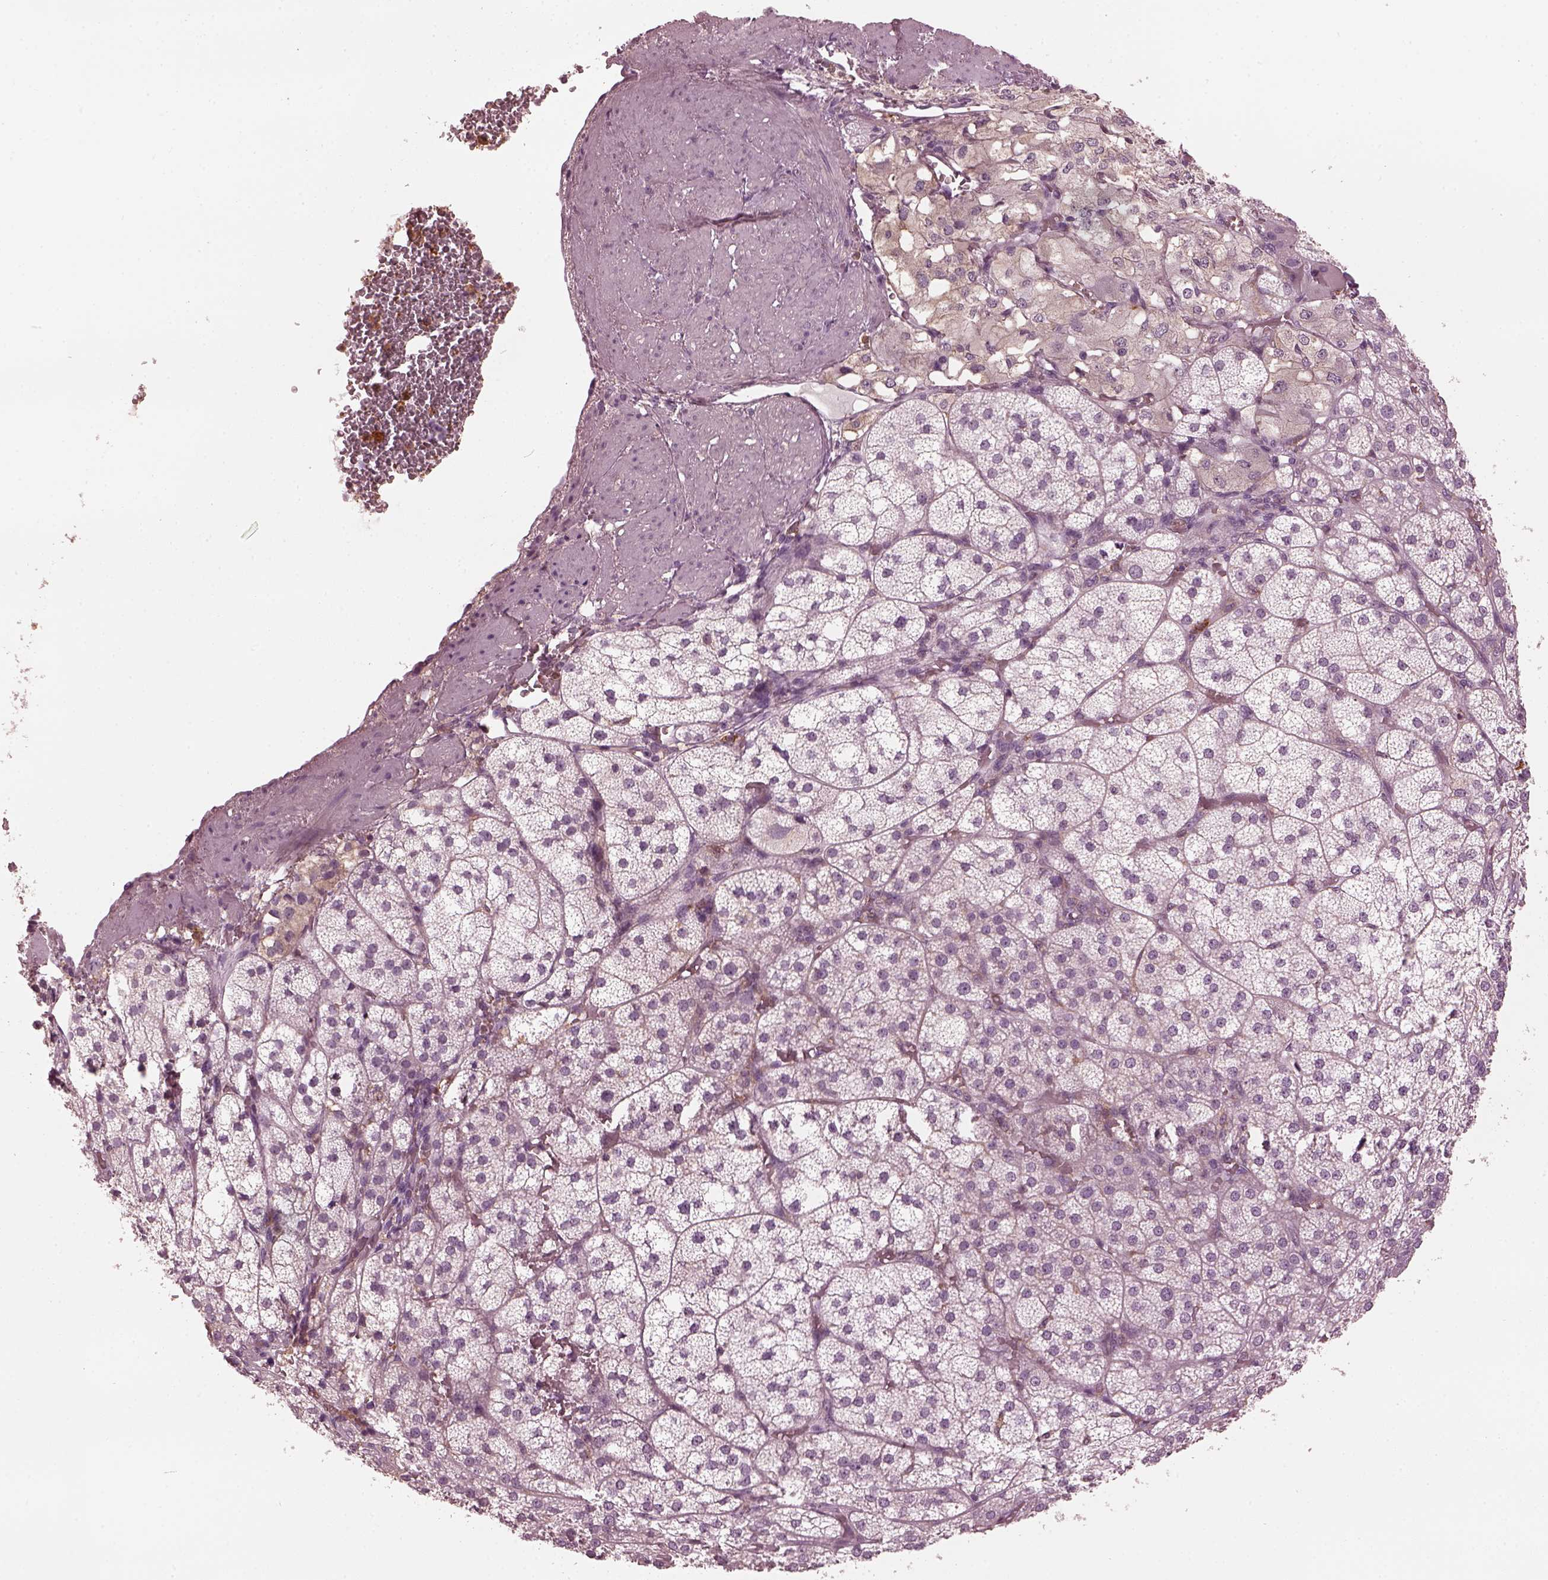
{"staining": {"intensity": "weak", "quantity": "25%-75%", "location": "cytoplasmic/membranous"}, "tissue": "adrenal gland", "cell_type": "Glandular cells", "image_type": "normal", "snomed": [{"axis": "morphology", "description": "Normal tissue, NOS"}, {"axis": "topography", "description": "Adrenal gland"}], "caption": "Immunohistochemistry (IHC) image of unremarkable adrenal gland stained for a protein (brown), which exhibits low levels of weak cytoplasmic/membranous positivity in approximately 25%-75% of glandular cells.", "gene": "PSTPIP2", "patient": {"sex": "female", "age": 60}}